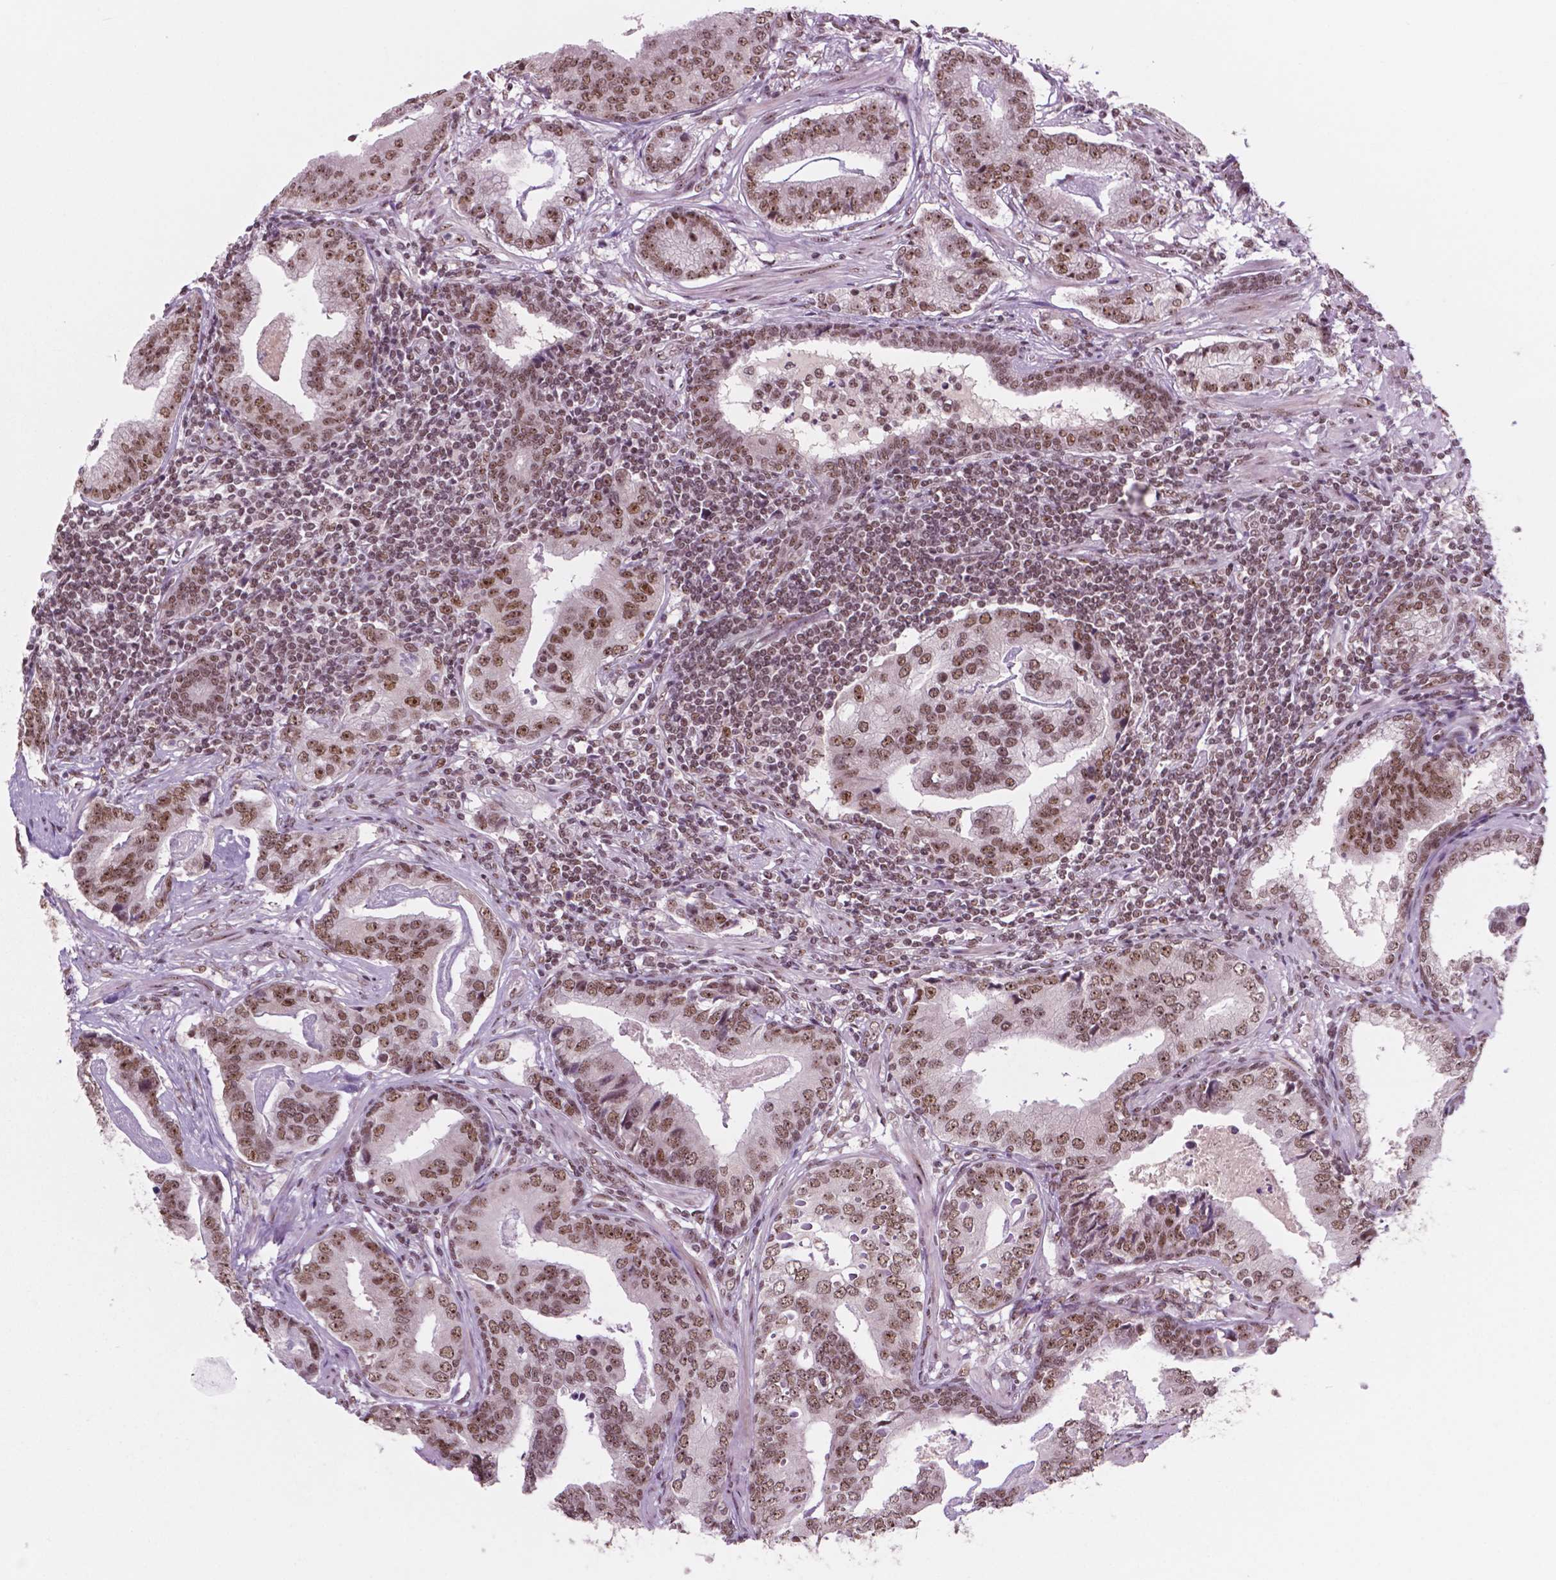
{"staining": {"intensity": "moderate", "quantity": ">75%", "location": "nuclear"}, "tissue": "prostate cancer", "cell_type": "Tumor cells", "image_type": "cancer", "snomed": [{"axis": "morphology", "description": "Adenocarcinoma, NOS"}, {"axis": "topography", "description": "Prostate"}], "caption": "Immunohistochemical staining of prostate adenocarcinoma shows medium levels of moderate nuclear positivity in about >75% of tumor cells.", "gene": "POLR2E", "patient": {"sex": "male", "age": 64}}